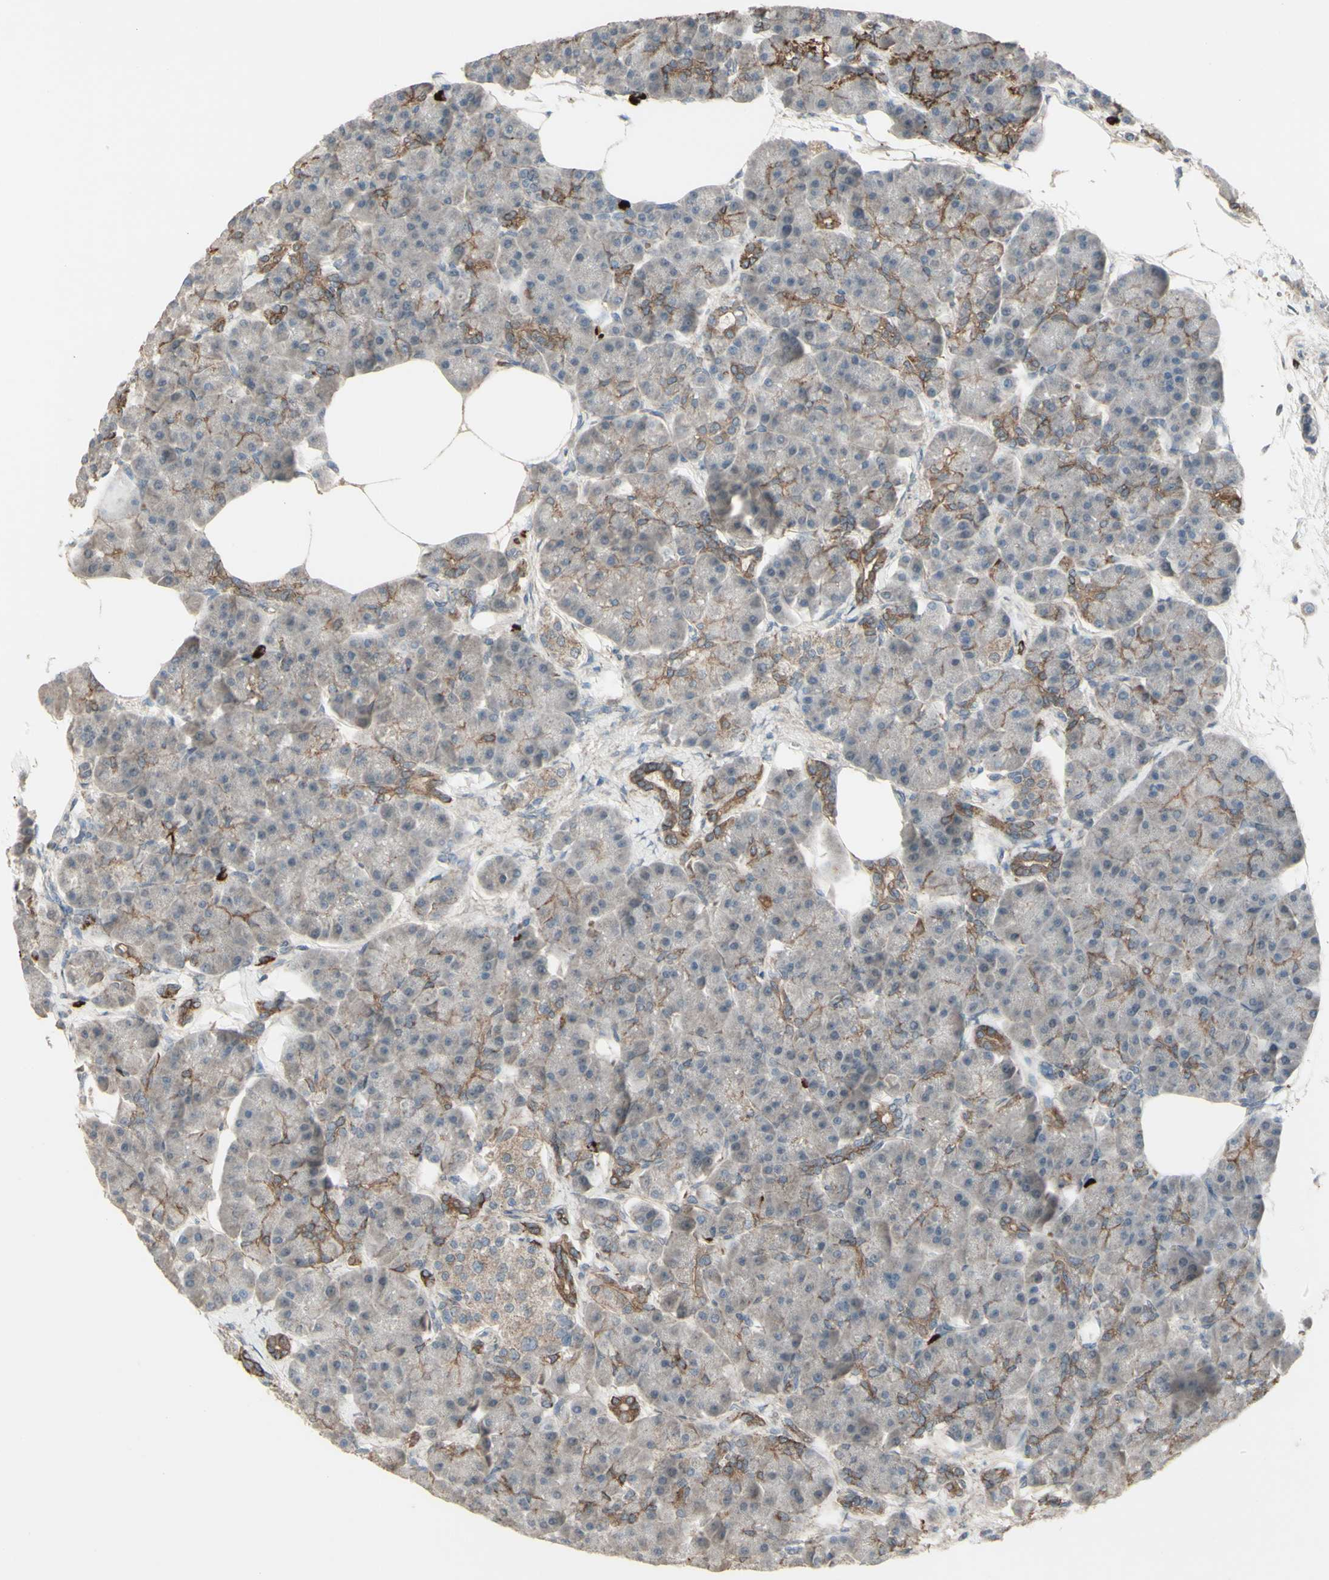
{"staining": {"intensity": "moderate", "quantity": "<25%", "location": "cytoplasmic/membranous"}, "tissue": "pancreas", "cell_type": "Exocrine glandular cells", "image_type": "normal", "snomed": [{"axis": "morphology", "description": "Normal tissue, NOS"}, {"axis": "topography", "description": "Pancreas"}], "caption": "The photomicrograph demonstrates staining of unremarkable pancreas, revealing moderate cytoplasmic/membranous protein positivity (brown color) within exocrine glandular cells.", "gene": "GRAMD1B", "patient": {"sex": "female", "age": 70}}